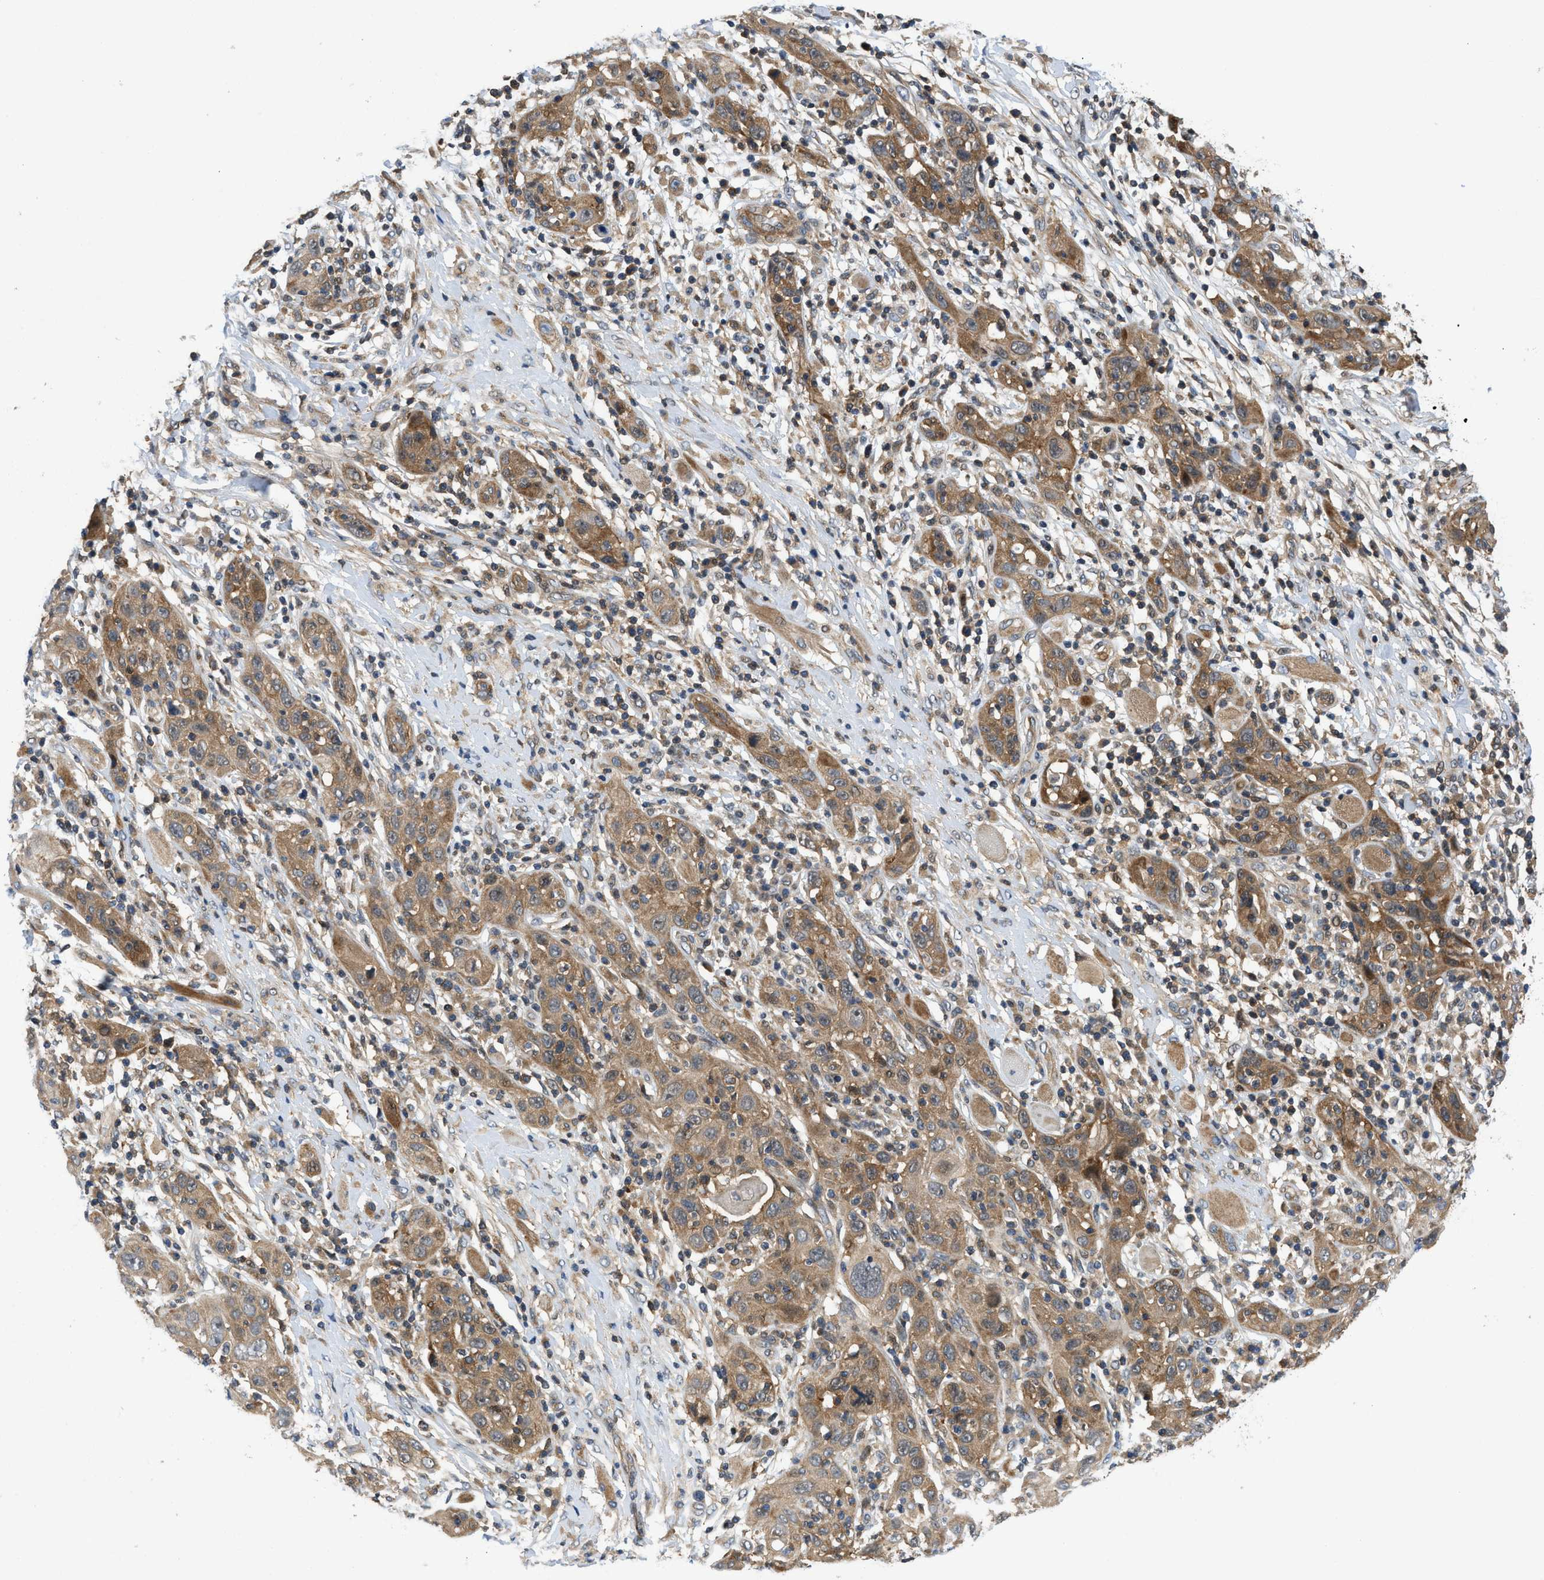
{"staining": {"intensity": "moderate", "quantity": ">75%", "location": "cytoplasmic/membranous"}, "tissue": "skin cancer", "cell_type": "Tumor cells", "image_type": "cancer", "snomed": [{"axis": "morphology", "description": "Squamous cell carcinoma, NOS"}, {"axis": "topography", "description": "Skin"}], "caption": "Immunohistochemical staining of skin cancer shows medium levels of moderate cytoplasmic/membranous staining in approximately >75% of tumor cells. The staining was performed using DAB to visualize the protein expression in brown, while the nuclei were stained in blue with hematoxylin (Magnification: 20x).", "gene": "GPR31", "patient": {"sex": "female", "age": 88}}